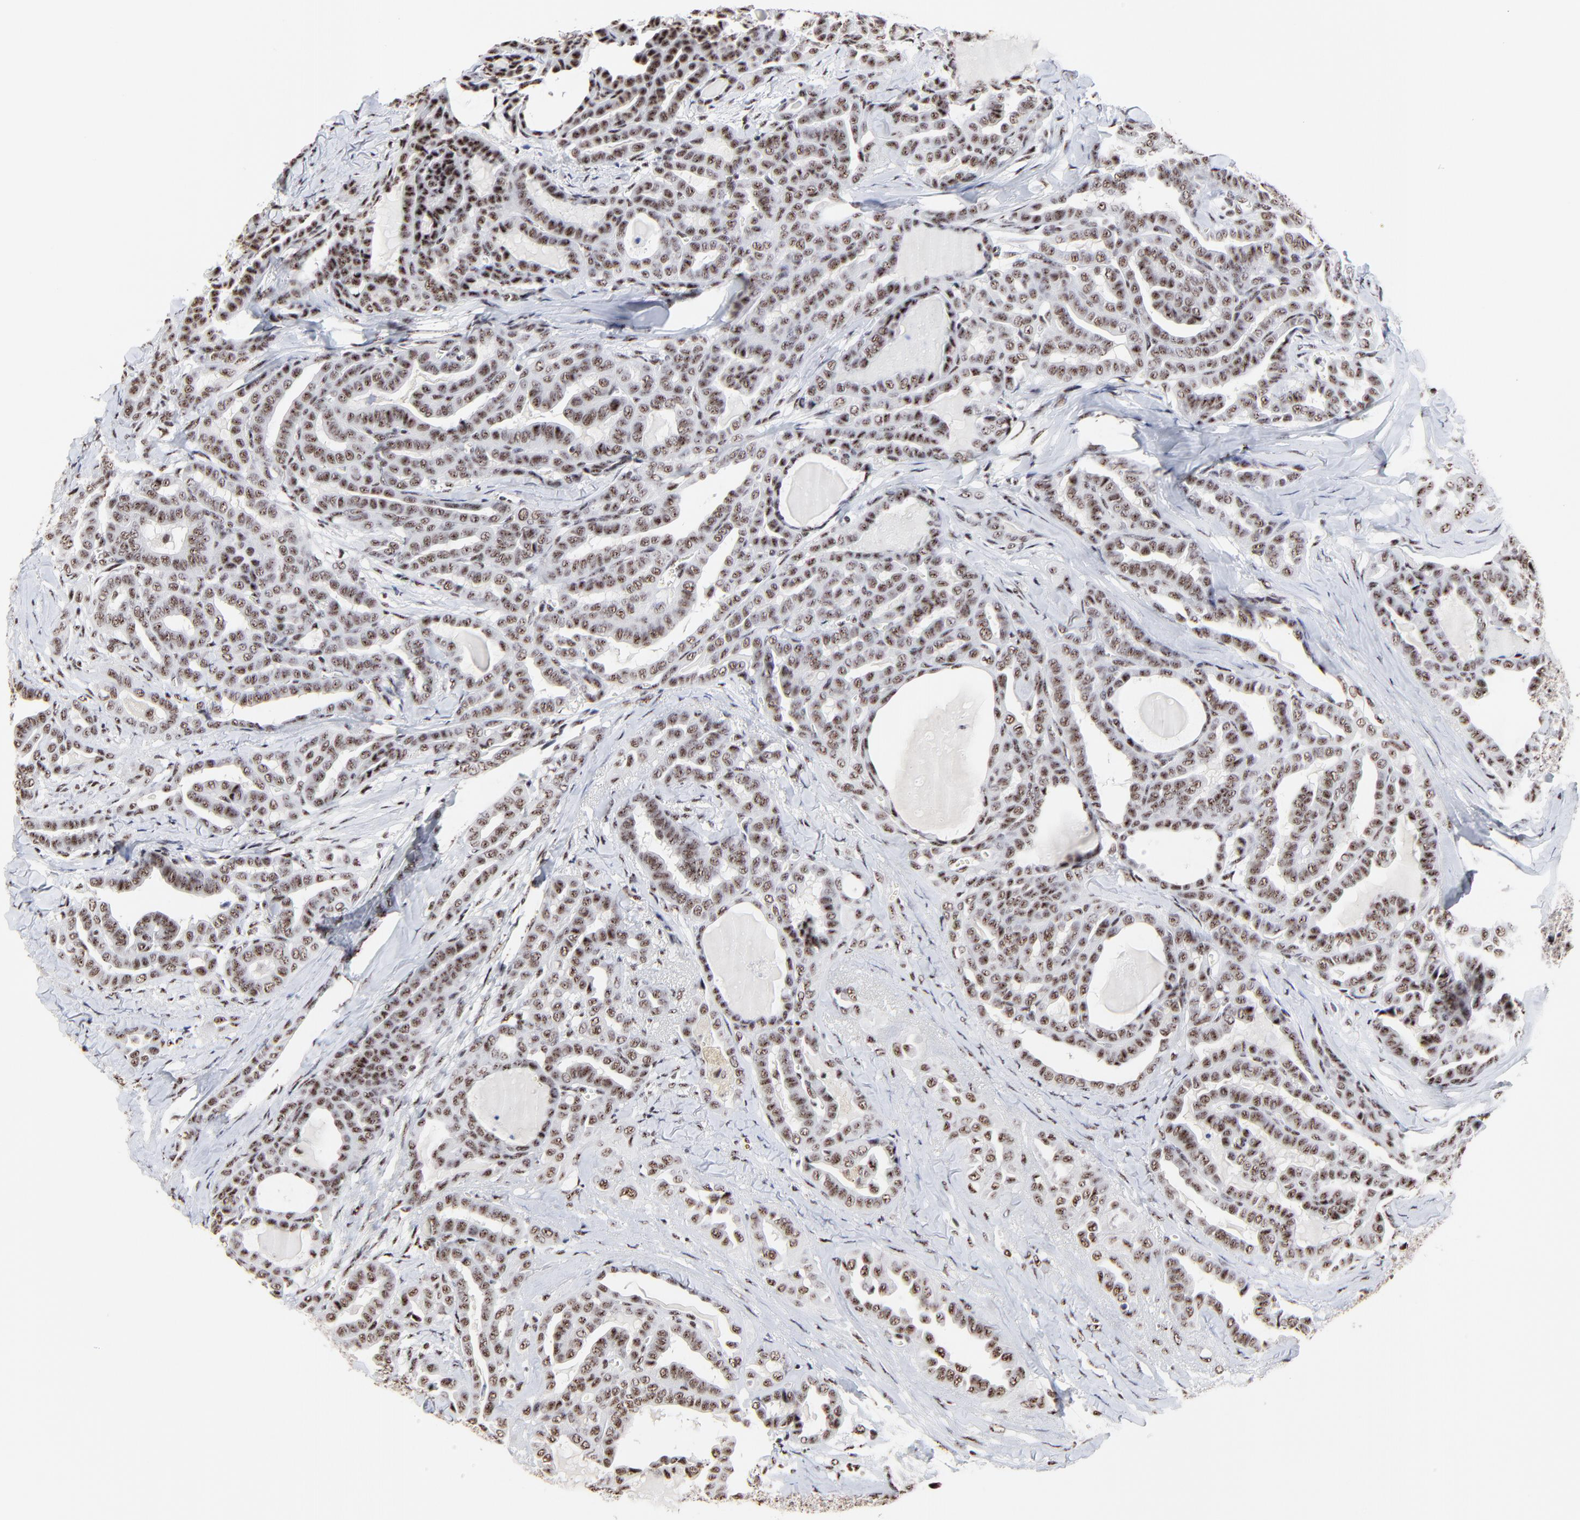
{"staining": {"intensity": "weak", "quantity": ">75%", "location": "nuclear"}, "tissue": "thyroid cancer", "cell_type": "Tumor cells", "image_type": "cancer", "snomed": [{"axis": "morphology", "description": "Carcinoma, NOS"}, {"axis": "topography", "description": "Thyroid gland"}], "caption": "A micrograph showing weak nuclear staining in about >75% of tumor cells in carcinoma (thyroid), as visualized by brown immunohistochemical staining.", "gene": "MBD4", "patient": {"sex": "female", "age": 91}}